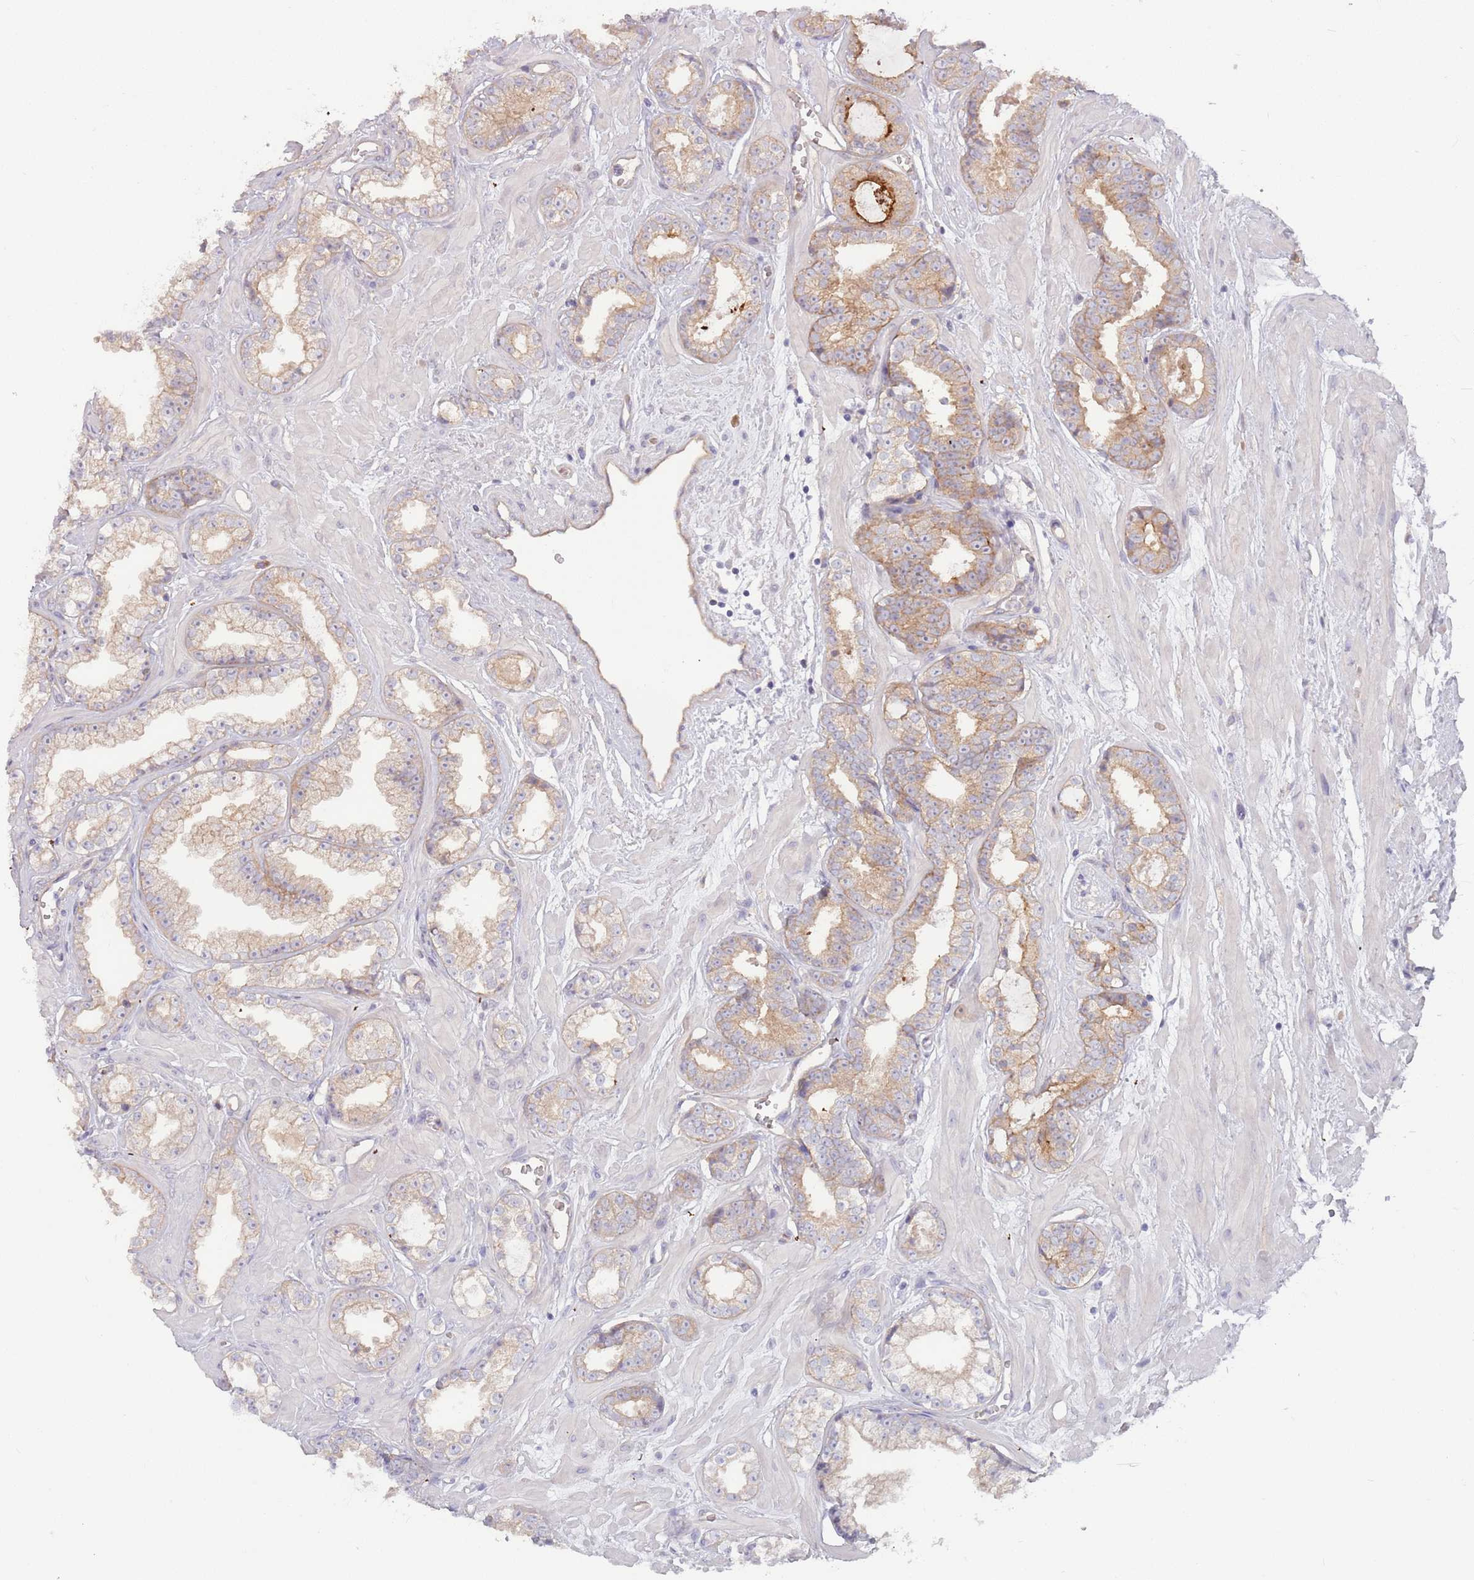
{"staining": {"intensity": "weak", "quantity": "25%-75%", "location": "cytoplasmic/membranous"}, "tissue": "prostate cancer", "cell_type": "Tumor cells", "image_type": "cancer", "snomed": [{"axis": "morphology", "description": "Adenocarcinoma, Low grade"}, {"axis": "topography", "description": "Prostate"}], "caption": "Brown immunohistochemical staining in prostate cancer (low-grade adenocarcinoma) shows weak cytoplasmic/membranous staining in approximately 25%-75% of tumor cells.", "gene": "SAV1", "patient": {"sex": "male", "age": 60}}